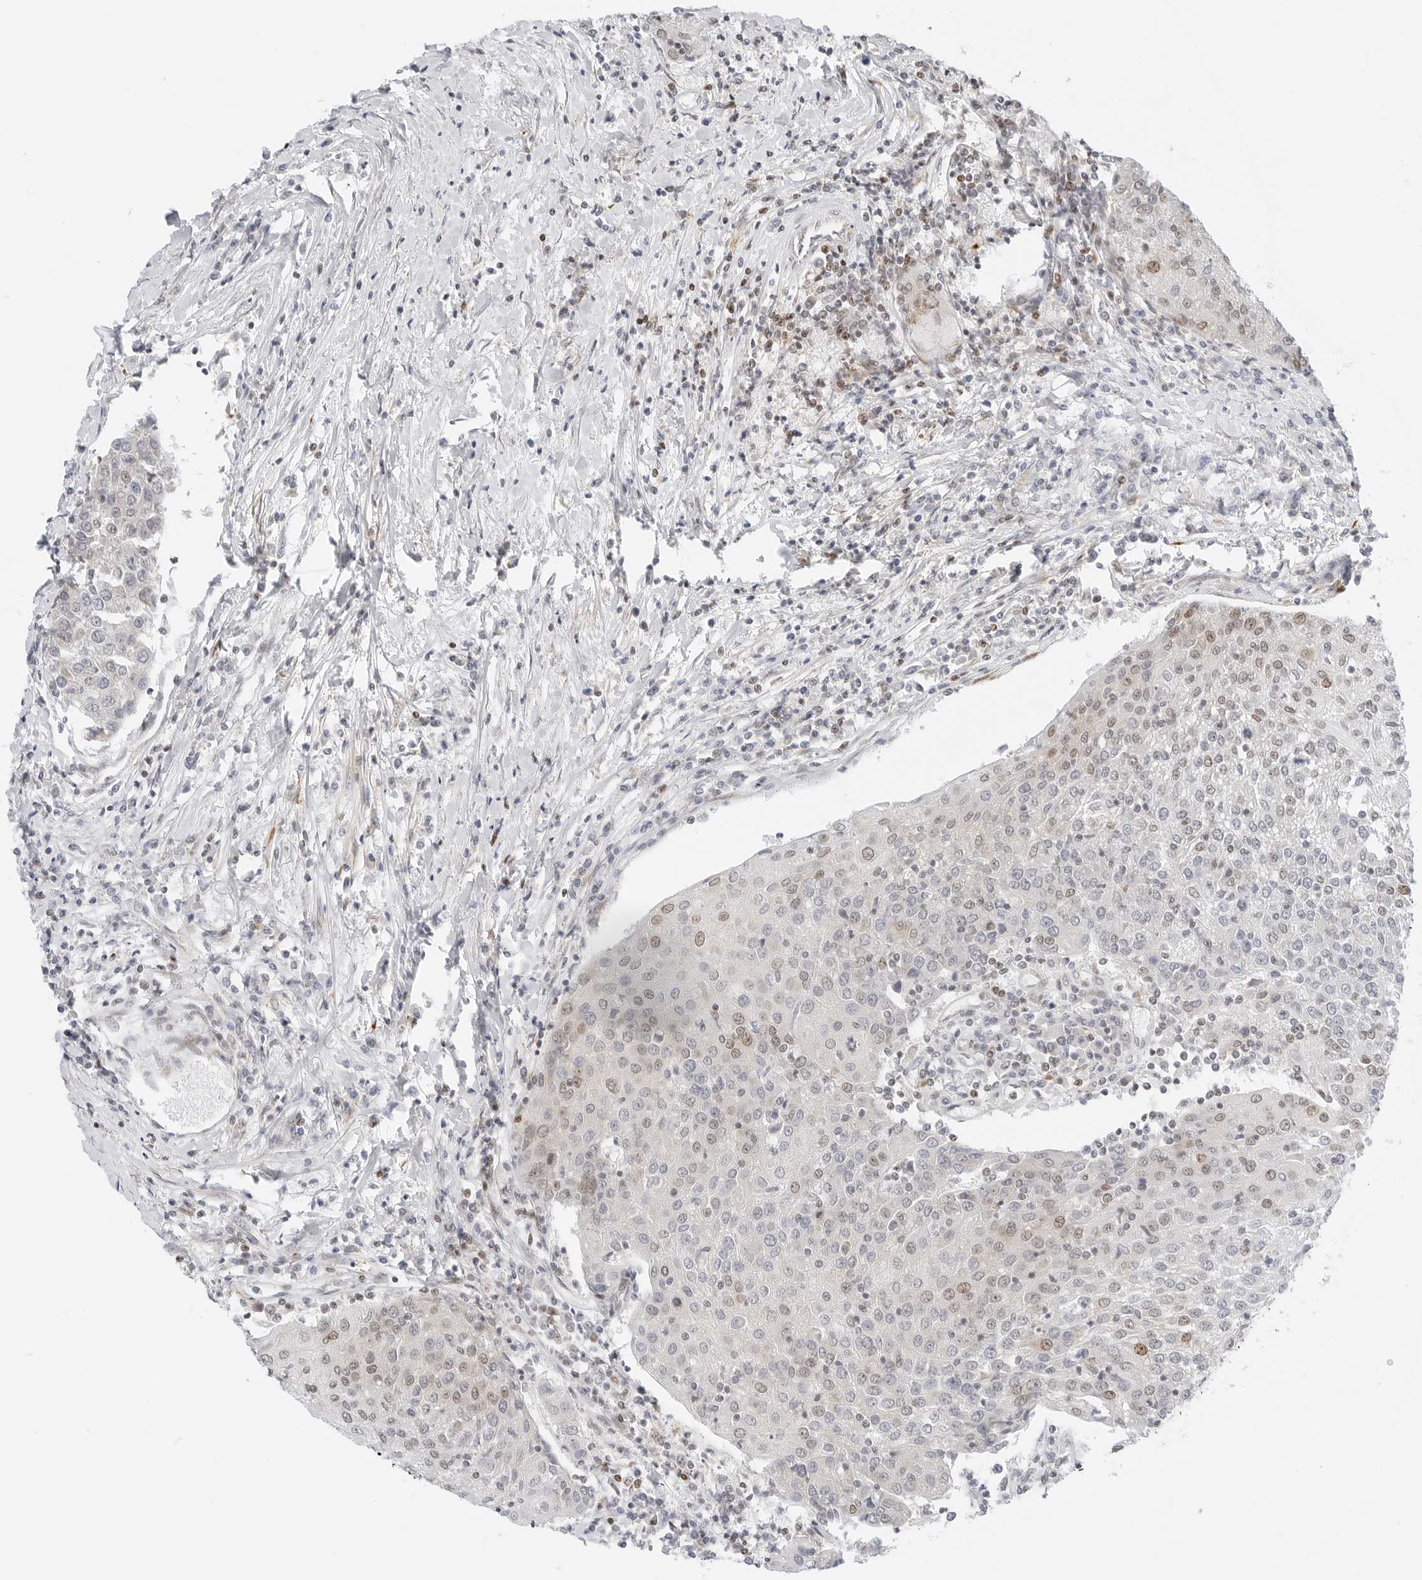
{"staining": {"intensity": "moderate", "quantity": "<25%", "location": "nuclear"}, "tissue": "urothelial cancer", "cell_type": "Tumor cells", "image_type": "cancer", "snomed": [{"axis": "morphology", "description": "Urothelial carcinoma, High grade"}, {"axis": "topography", "description": "Urinary bladder"}], "caption": "Protein positivity by IHC exhibits moderate nuclear expression in about <25% of tumor cells in urothelial cancer. (Brightfield microscopy of DAB IHC at high magnification).", "gene": "RIMKLA", "patient": {"sex": "female", "age": 85}}